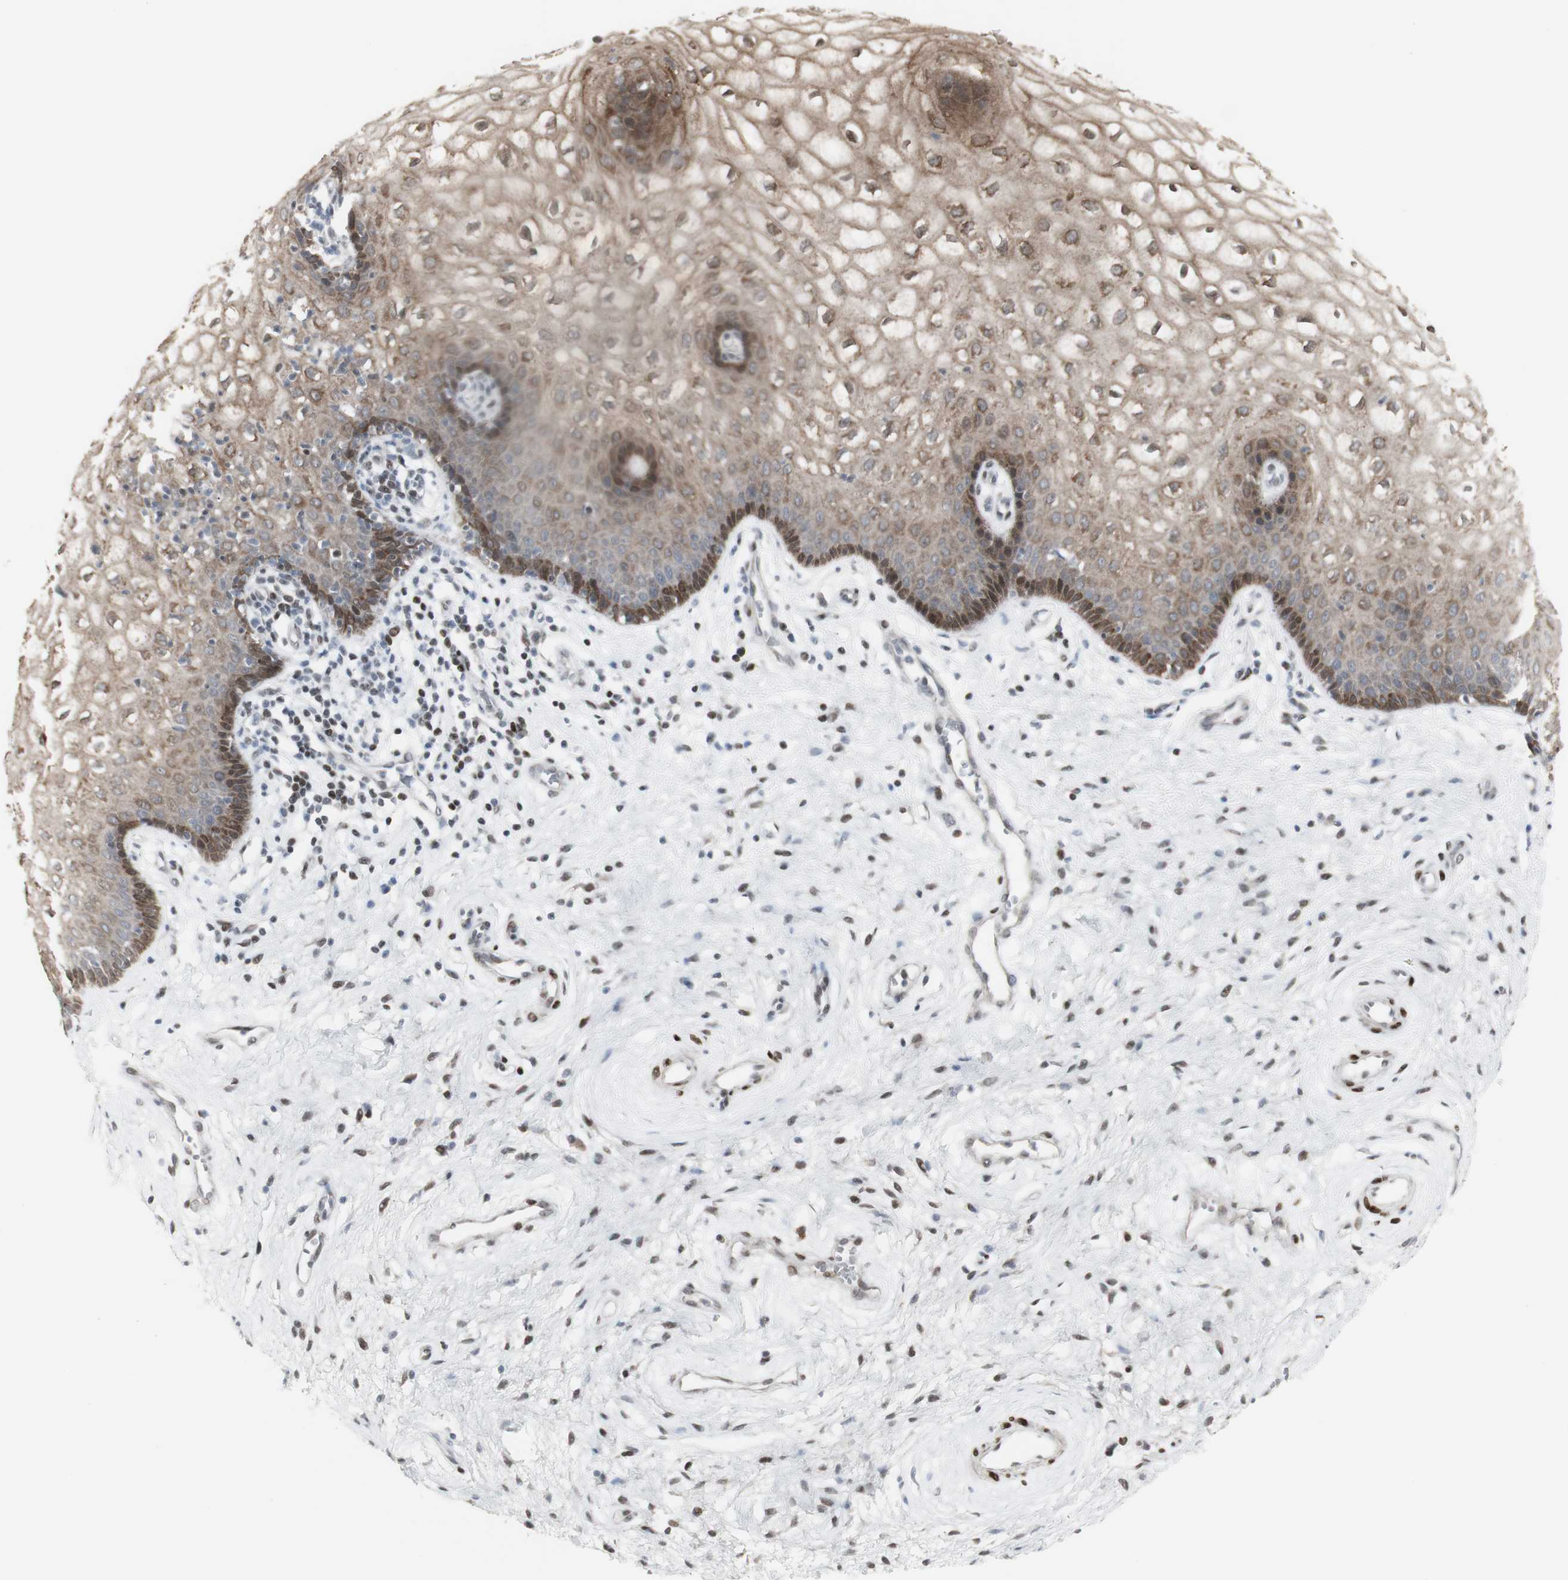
{"staining": {"intensity": "moderate", "quantity": ">75%", "location": "cytoplasmic/membranous,nuclear"}, "tissue": "vagina", "cell_type": "Squamous epithelial cells", "image_type": "normal", "snomed": [{"axis": "morphology", "description": "Normal tissue, NOS"}, {"axis": "topography", "description": "Vagina"}], "caption": "IHC staining of normal vagina, which shows medium levels of moderate cytoplasmic/membranous,nuclear positivity in approximately >75% of squamous epithelial cells indicating moderate cytoplasmic/membranous,nuclear protein staining. The staining was performed using DAB (brown) for protein detection and nuclei were counterstained in hematoxylin (blue).", "gene": "C1orf116", "patient": {"sex": "female", "age": 34}}